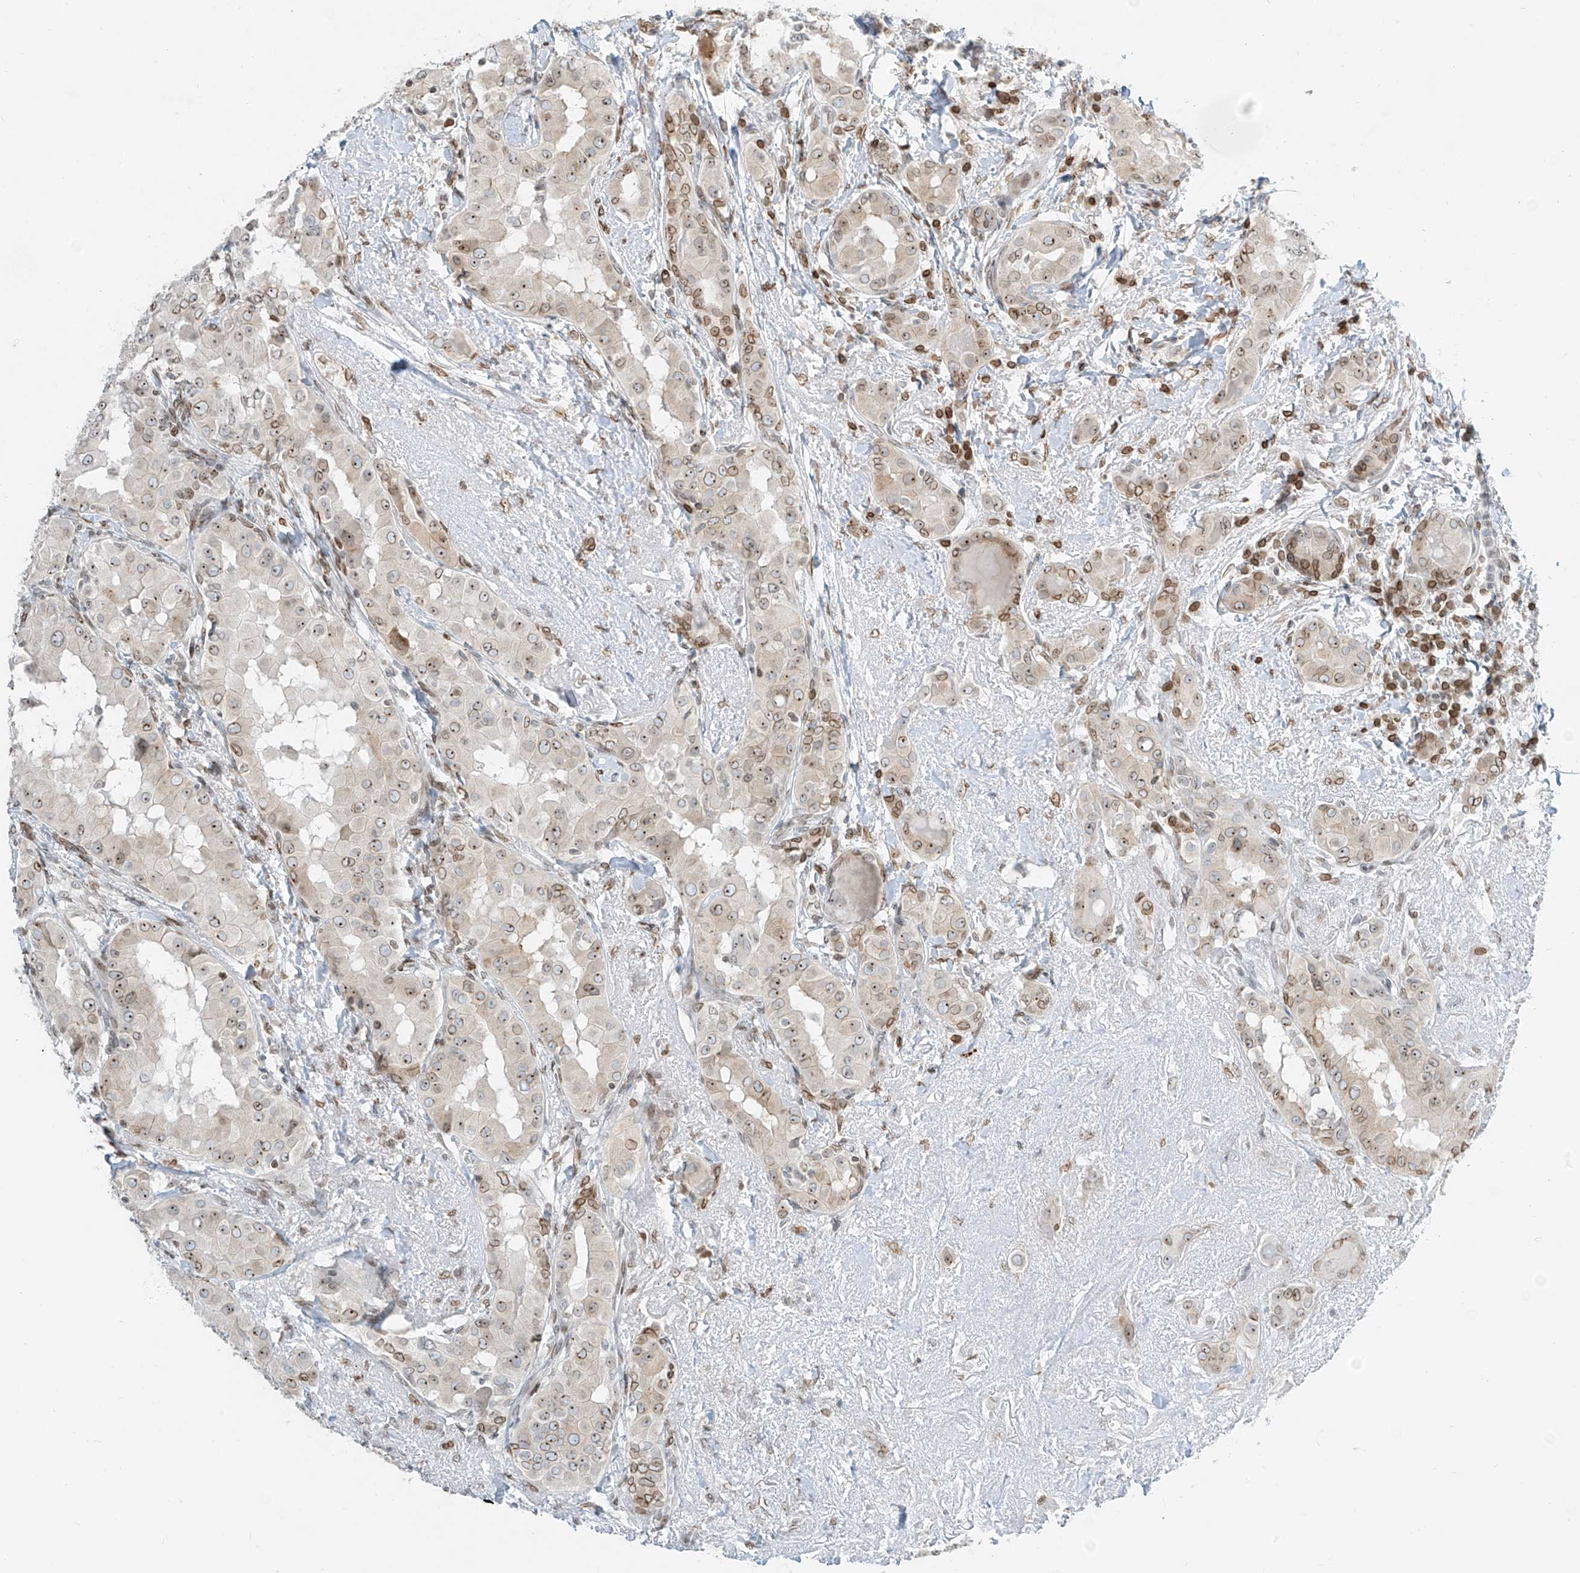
{"staining": {"intensity": "moderate", "quantity": "25%-75%", "location": "cytoplasmic/membranous,nuclear"}, "tissue": "thyroid cancer", "cell_type": "Tumor cells", "image_type": "cancer", "snomed": [{"axis": "morphology", "description": "Papillary adenocarcinoma, NOS"}, {"axis": "topography", "description": "Thyroid gland"}], "caption": "Protein positivity by IHC exhibits moderate cytoplasmic/membranous and nuclear expression in about 25%-75% of tumor cells in thyroid papillary adenocarcinoma.", "gene": "SAMD15", "patient": {"sex": "male", "age": 33}}